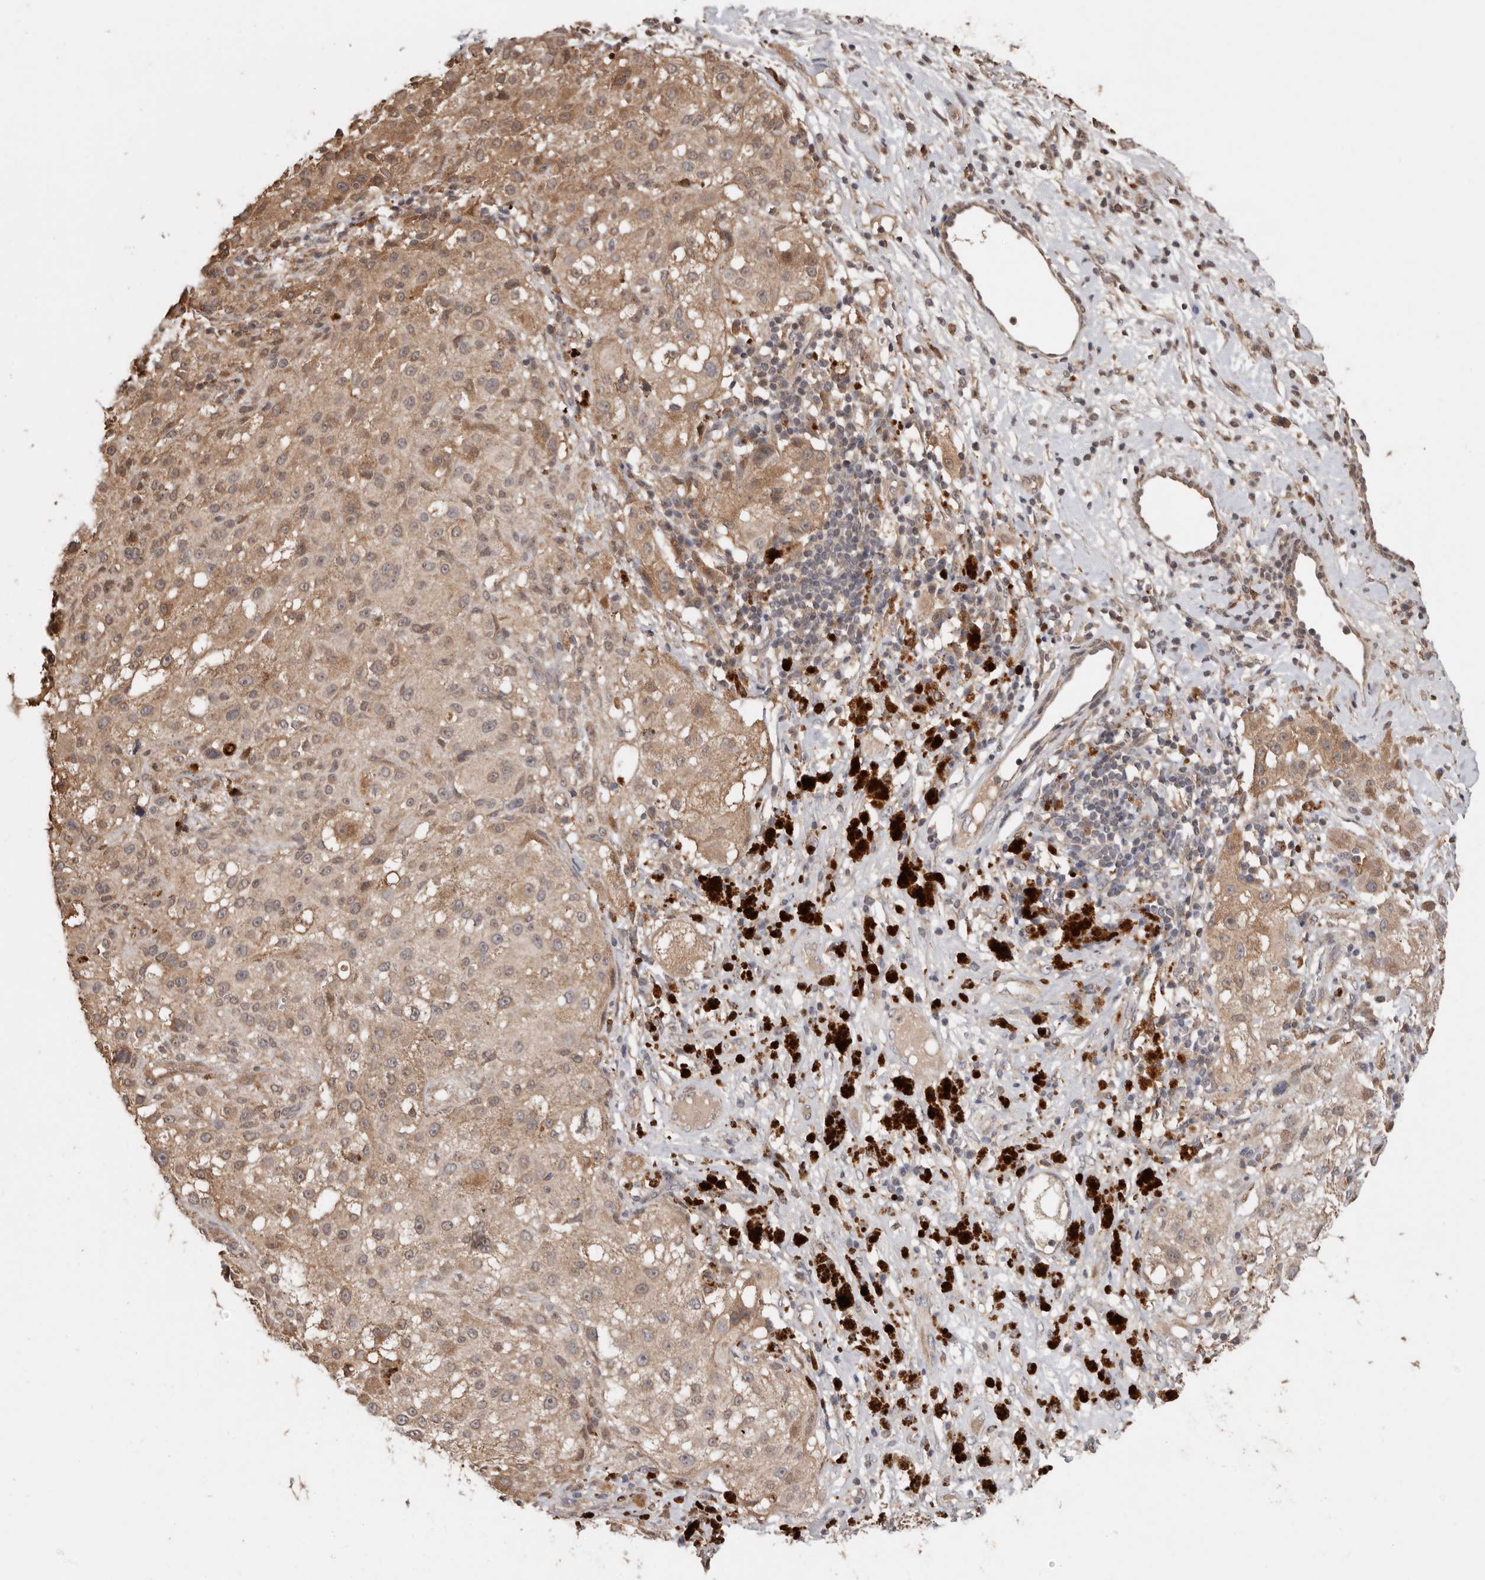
{"staining": {"intensity": "moderate", "quantity": ">75%", "location": "cytoplasmic/membranous"}, "tissue": "melanoma", "cell_type": "Tumor cells", "image_type": "cancer", "snomed": [{"axis": "morphology", "description": "Necrosis, NOS"}, {"axis": "morphology", "description": "Malignant melanoma, NOS"}, {"axis": "topography", "description": "Skin"}], "caption": "The histopathology image displays immunohistochemical staining of melanoma. There is moderate cytoplasmic/membranous expression is present in approximately >75% of tumor cells. Immunohistochemistry (ihc) stains the protein of interest in brown and the nuclei are stained blue.", "gene": "RSPO2", "patient": {"sex": "female", "age": 87}}